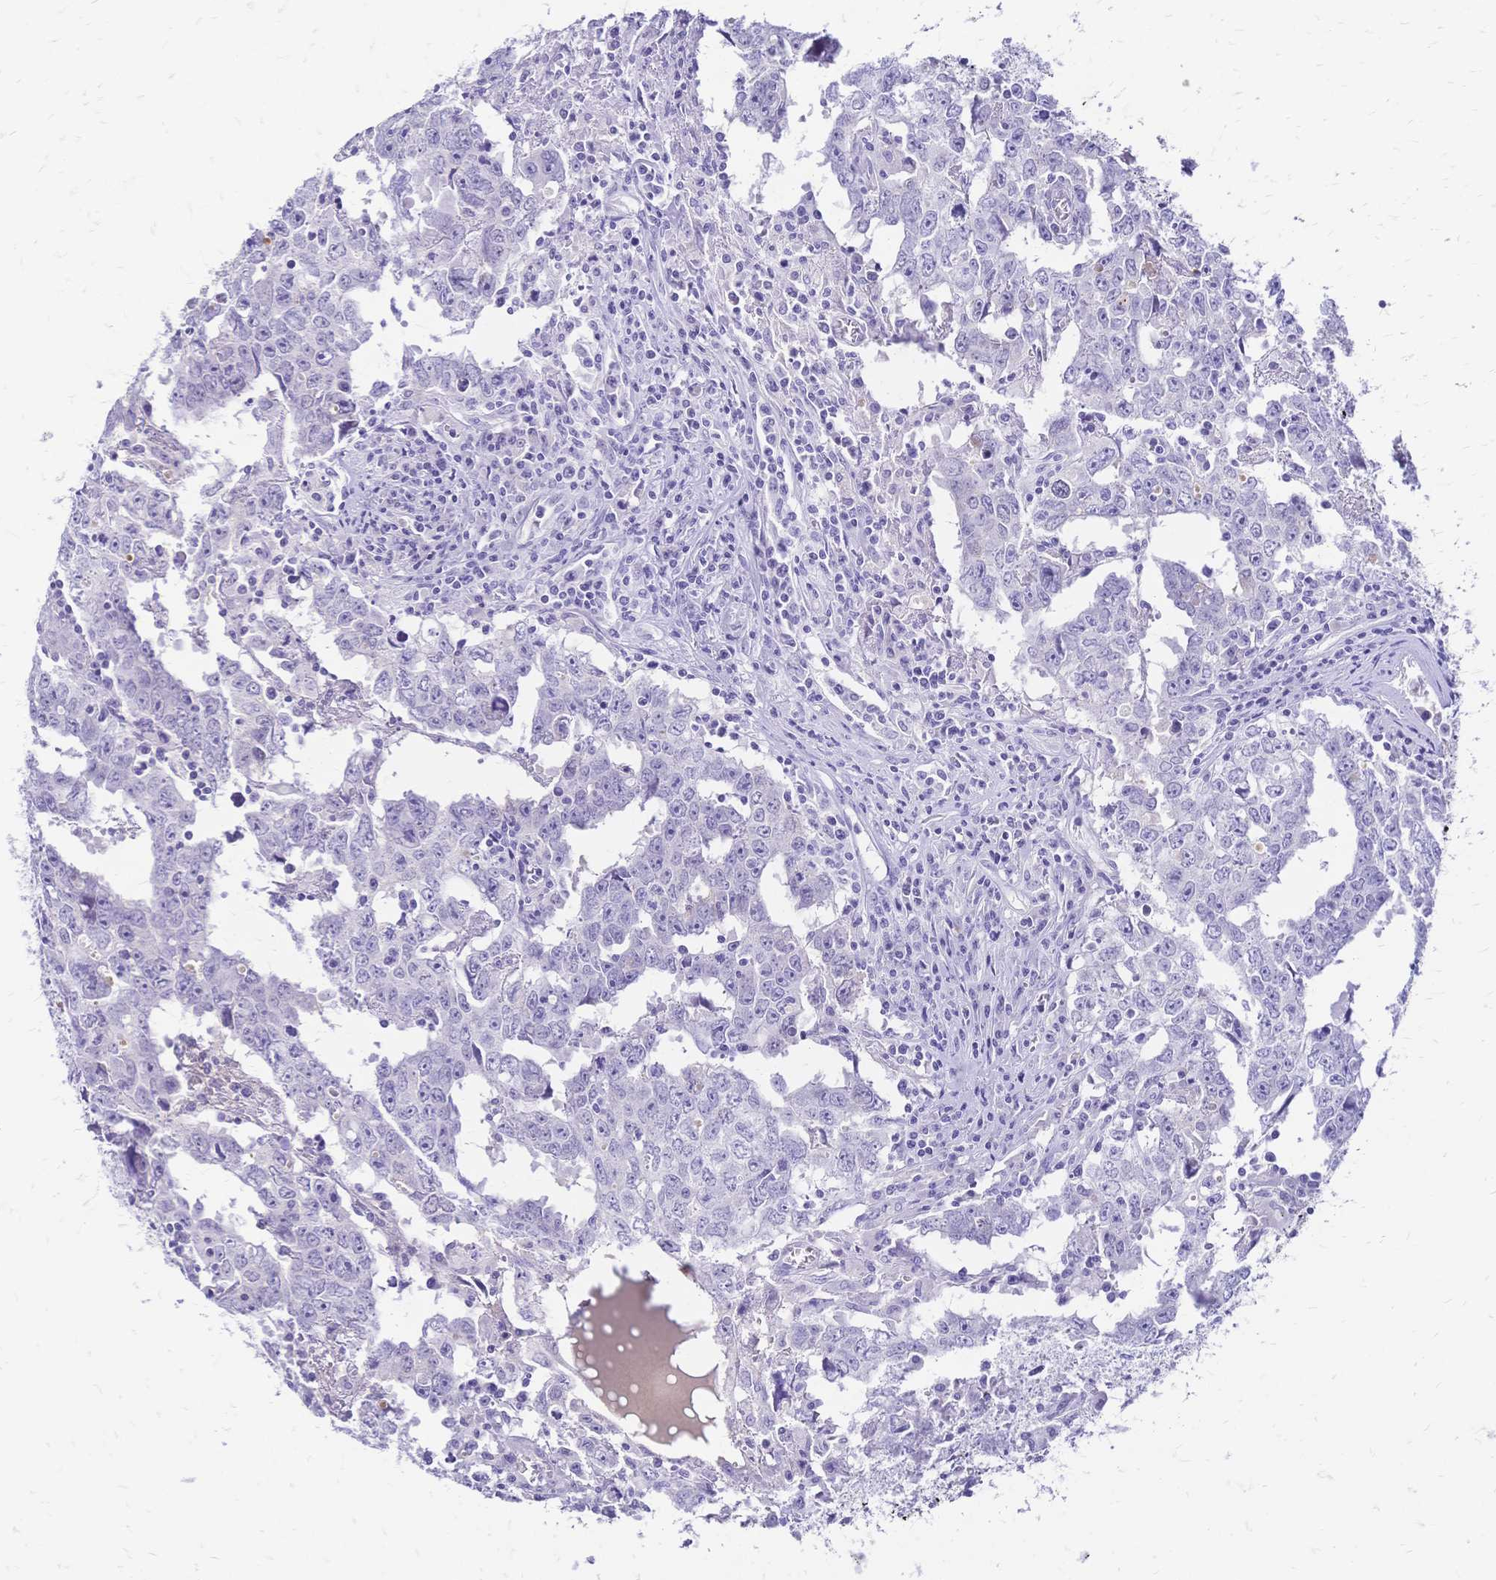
{"staining": {"intensity": "negative", "quantity": "none", "location": "none"}, "tissue": "testis cancer", "cell_type": "Tumor cells", "image_type": "cancer", "snomed": [{"axis": "morphology", "description": "Carcinoma, Embryonal, NOS"}, {"axis": "topography", "description": "Testis"}], "caption": "DAB immunohistochemical staining of human testis cancer reveals no significant positivity in tumor cells. Brightfield microscopy of immunohistochemistry (IHC) stained with DAB (3,3'-diaminobenzidine) (brown) and hematoxylin (blue), captured at high magnification.", "gene": "FA2H", "patient": {"sex": "male", "age": 22}}